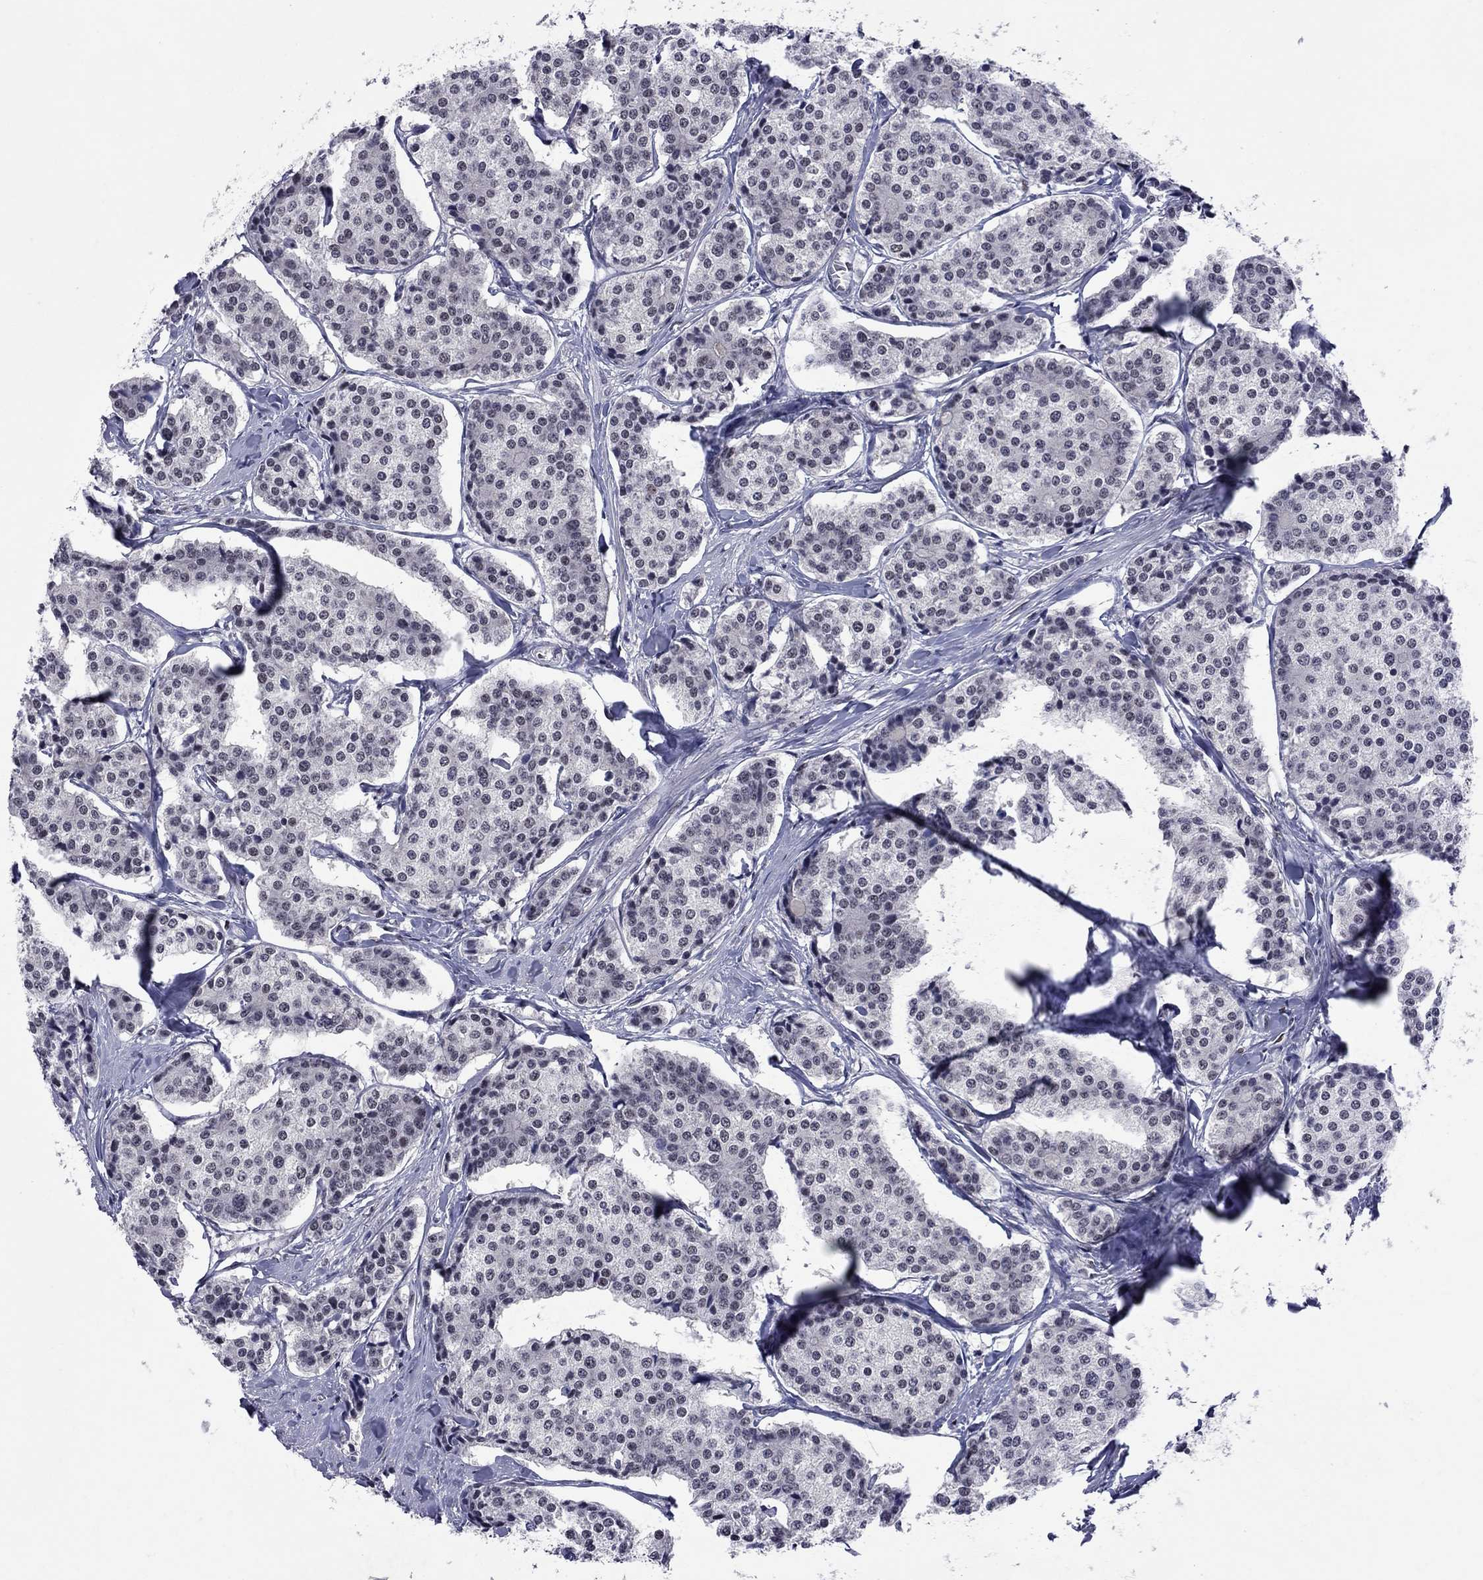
{"staining": {"intensity": "negative", "quantity": "none", "location": "none"}, "tissue": "carcinoid", "cell_type": "Tumor cells", "image_type": "cancer", "snomed": [{"axis": "morphology", "description": "Carcinoid, malignant, NOS"}, {"axis": "topography", "description": "Small intestine"}], "caption": "A micrograph of malignant carcinoid stained for a protein demonstrates no brown staining in tumor cells.", "gene": "TAF9", "patient": {"sex": "female", "age": 65}}